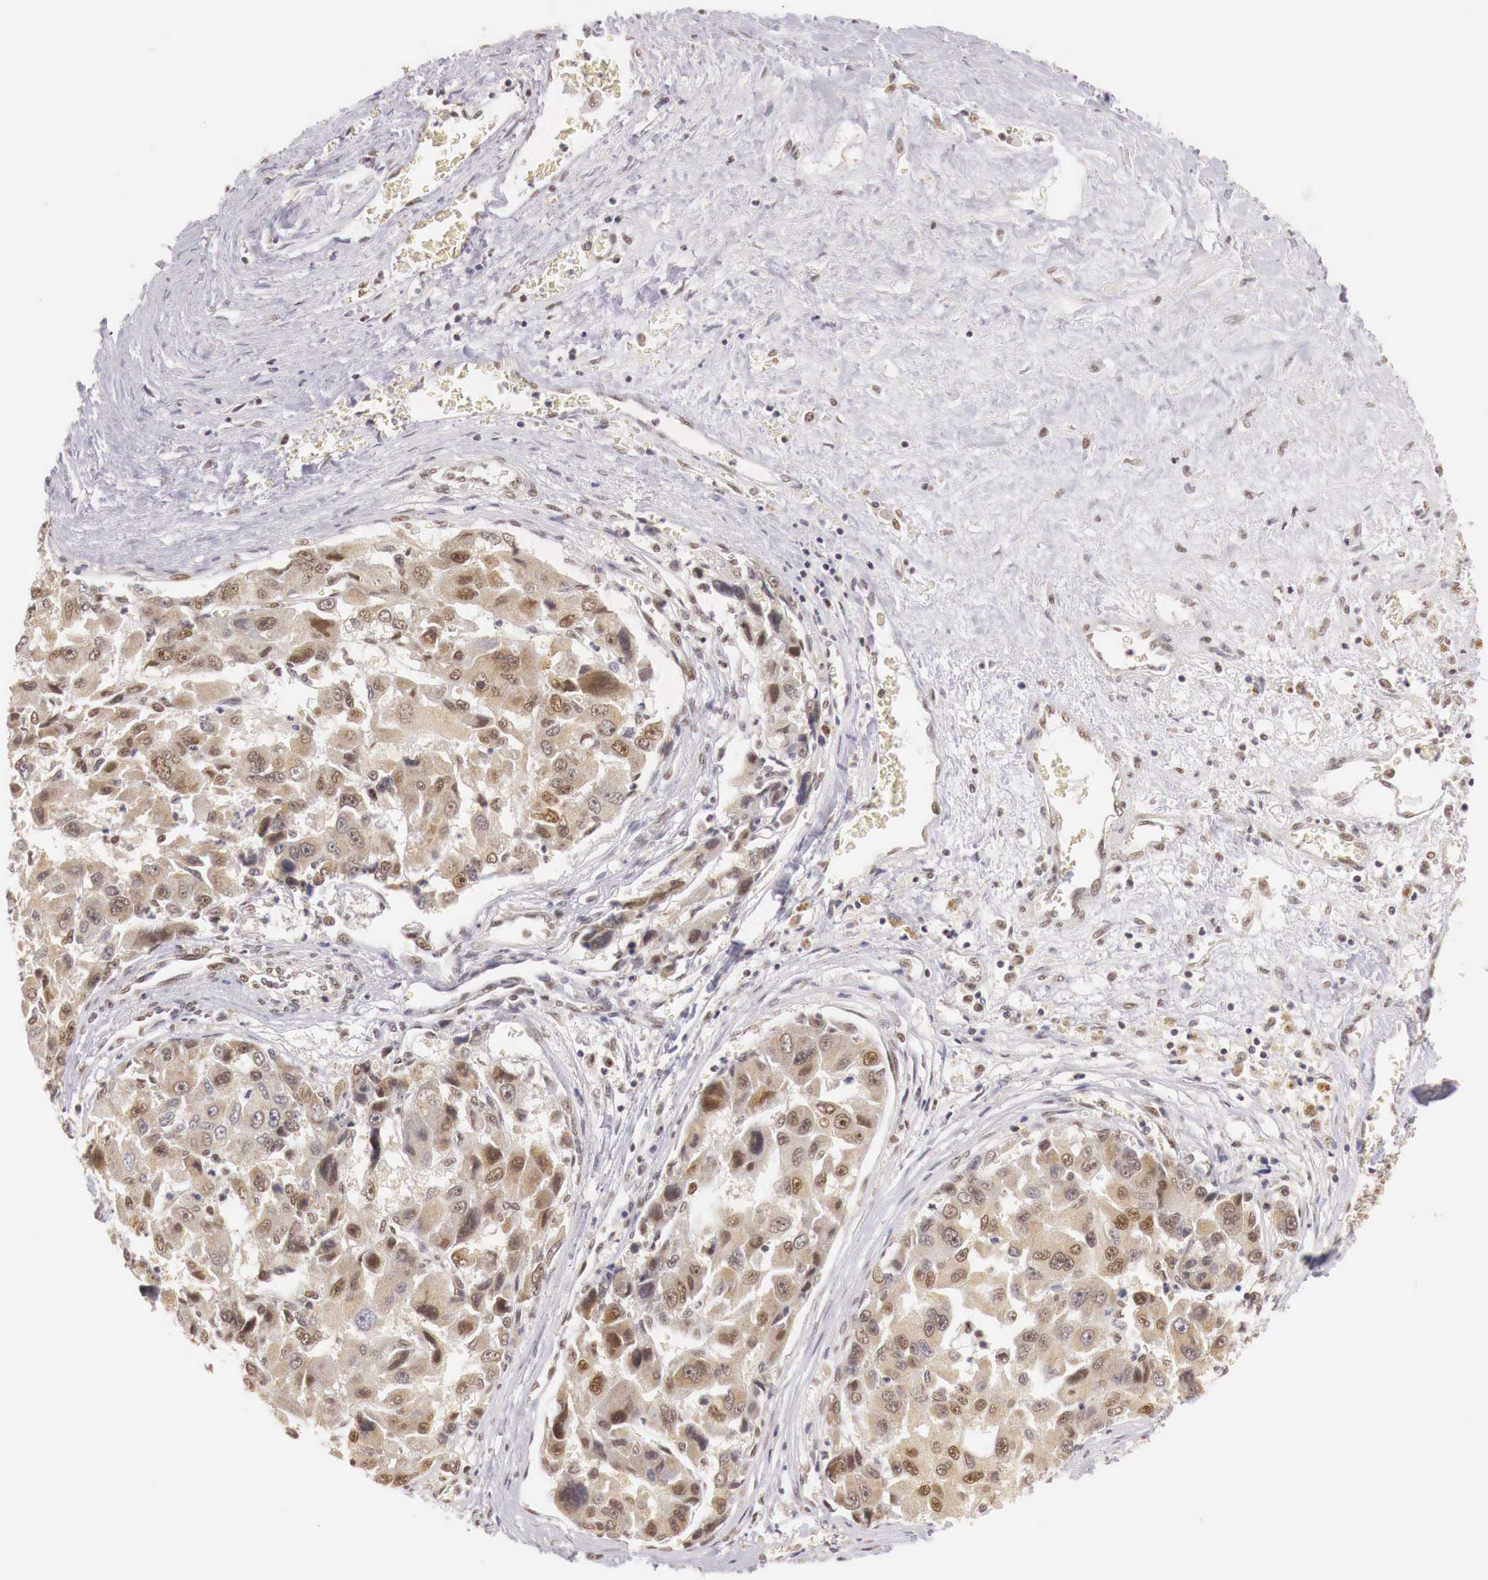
{"staining": {"intensity": "moderate", "quantity": ">75%", "location": "cytoplasmic/membranous,nuclear"}, "tissue": "liver cancer", "cell_type": "Tumor cells", "image_type": "cancer", "snomed": [{"axis": "morphology", "description": "Carcinoma, Hepatocellular, NOS"}, {"axis": "topography", "description": "Liver"}], "caption": "A high-resolution micrograph shows IHC staining of liver hepatocellular carcinoma, which displays moderate cytoplasmic/membranous and nuclear staining in approximately >75% of tumor cells.", "gene": "GPKOW", "patient": {"sex": "male", "age": 64}}